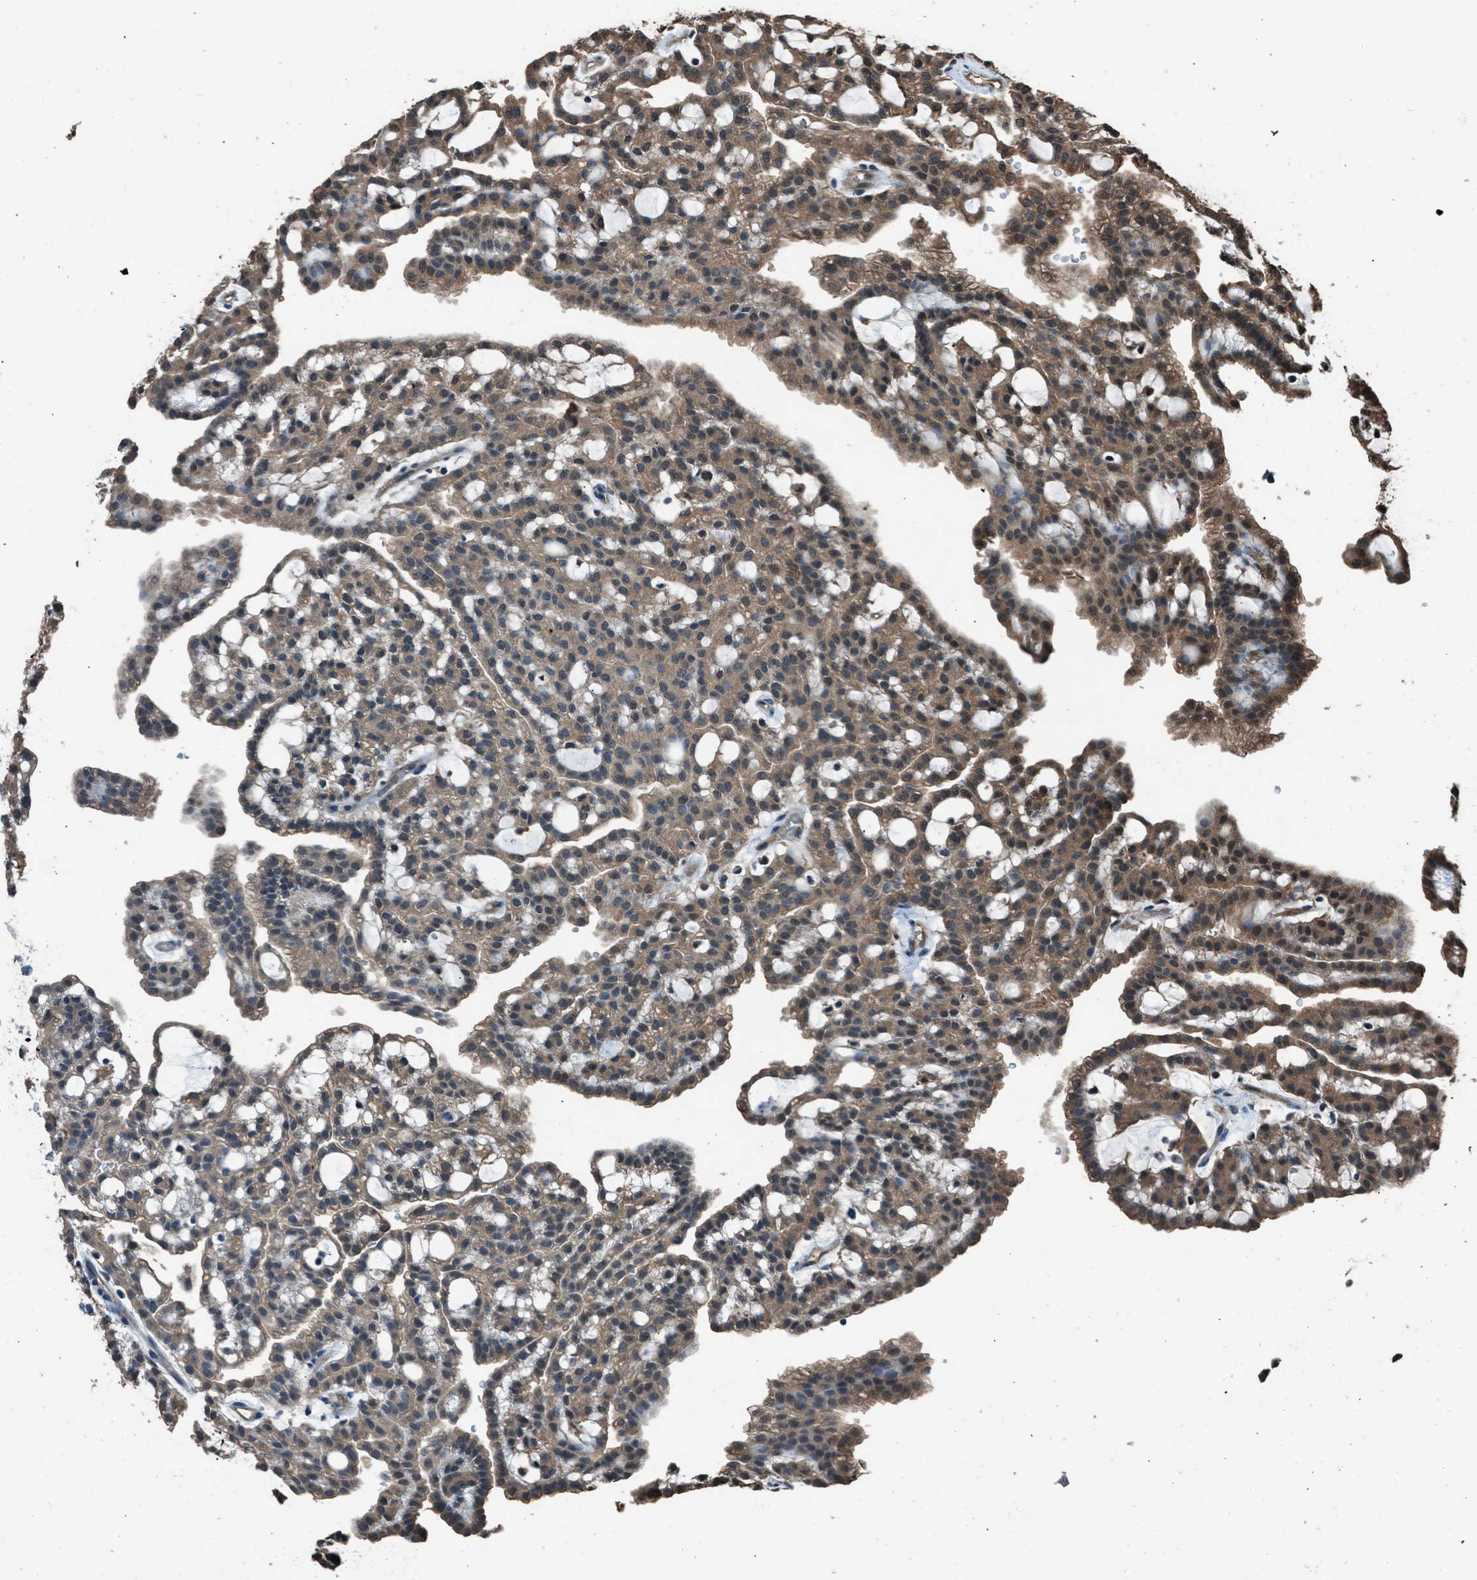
{"staining": {"intensity": "moderate", "quantity": ">75%", "location": "cytoplasmic/membranous"}, "tissue": "renal cancer", "cell_type": "Tumor cells", "image_type": "cancer", "snomed": [{"axis": "morphology", "description": "Adenocarcinoma, NOS"}, {"axis": "topography", "description": "Kidney"}], "caption": "A brown stain shows moderate cytoplasmic/membranous expression of a protein in human renal cancer (adenocarcinoma) tumor cells.", "gene": "YWHAG", "patient": {"sex": "male", "age": 63}}